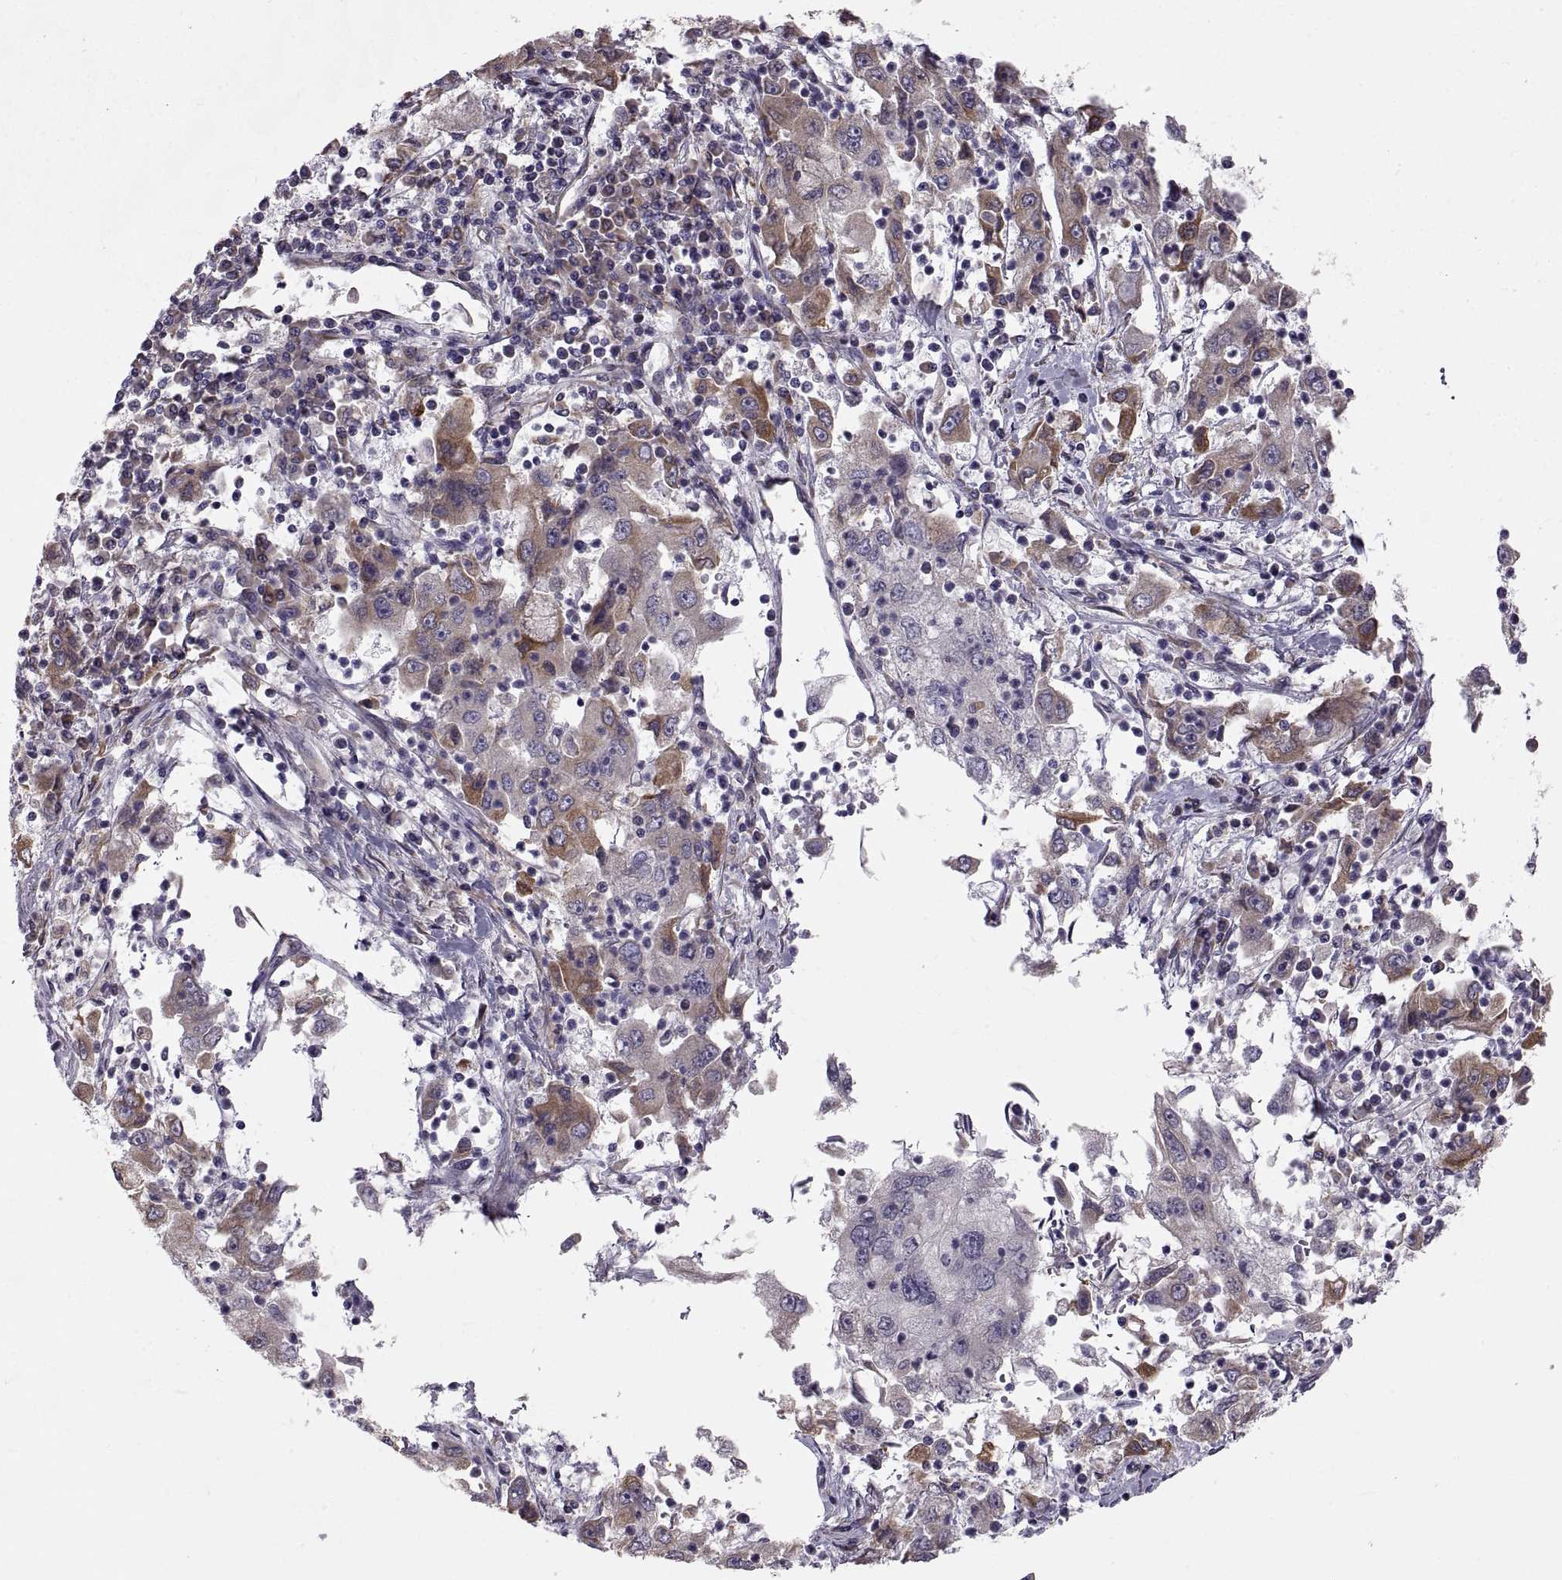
{"staining": {"intensity": "strong", "quantity": "<25%", "location": "cytoplasmic/membranous"}, "tissue": "cervical cancer", "cell_type": "Tumor cells", "image_type": "cancer", "snomed": [{"axis": "morphology", "description": "Squamous cell carcinoma, NOS"}, {"axis": "topography", "description": "Cervix"}], "caption": "A brown stain labels strong cytoplasmic/membranous expression of a protein in human cervical cancer (squamous cell carcinoma) tumor cells. Nuclei are stained in blue.", "gene": "PLEKHB2", "patient": {"sex": "female", "age": 36}}